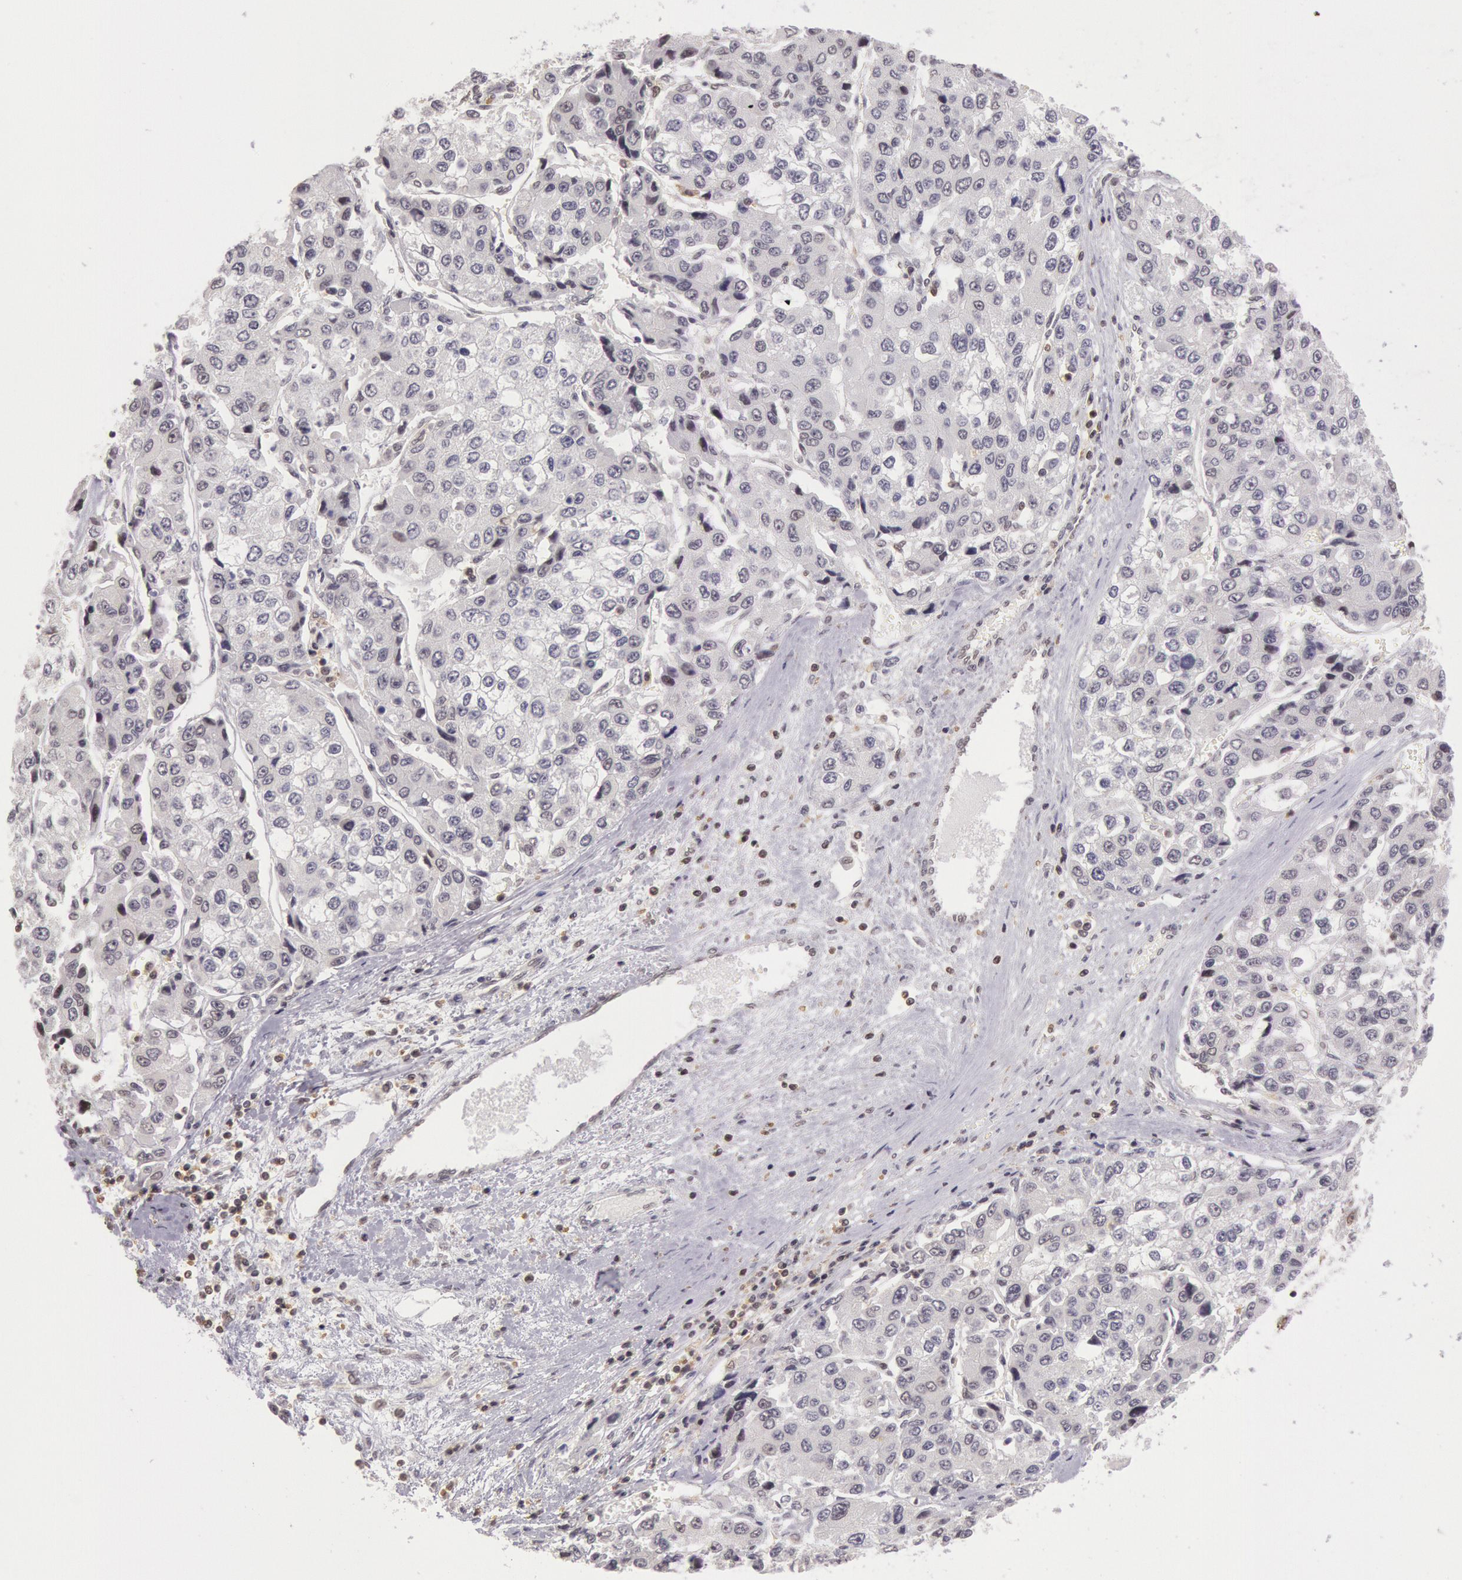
{"staining": {"intensity": "weak", "quantity": "25%-75%", "location": "nuclear"}, "tissue": "liver cancer", "cell_type": "Tumor cells", "image_type": "cancer", "snomed": [{"axis": "morphology", "description": "Carcinoma, Hepatocellular, NOS"}, {"axis": "topography", "description": "Liver"}], "caption": "Approximately 25%-75% of tumor cells in human hepatocellular carcinoma (liver) show weak nuclear protein staining as visualized by brown immunohistochemical staining.", "gene": "ESS2", "patient": {"sex": "female", "age": 66}}